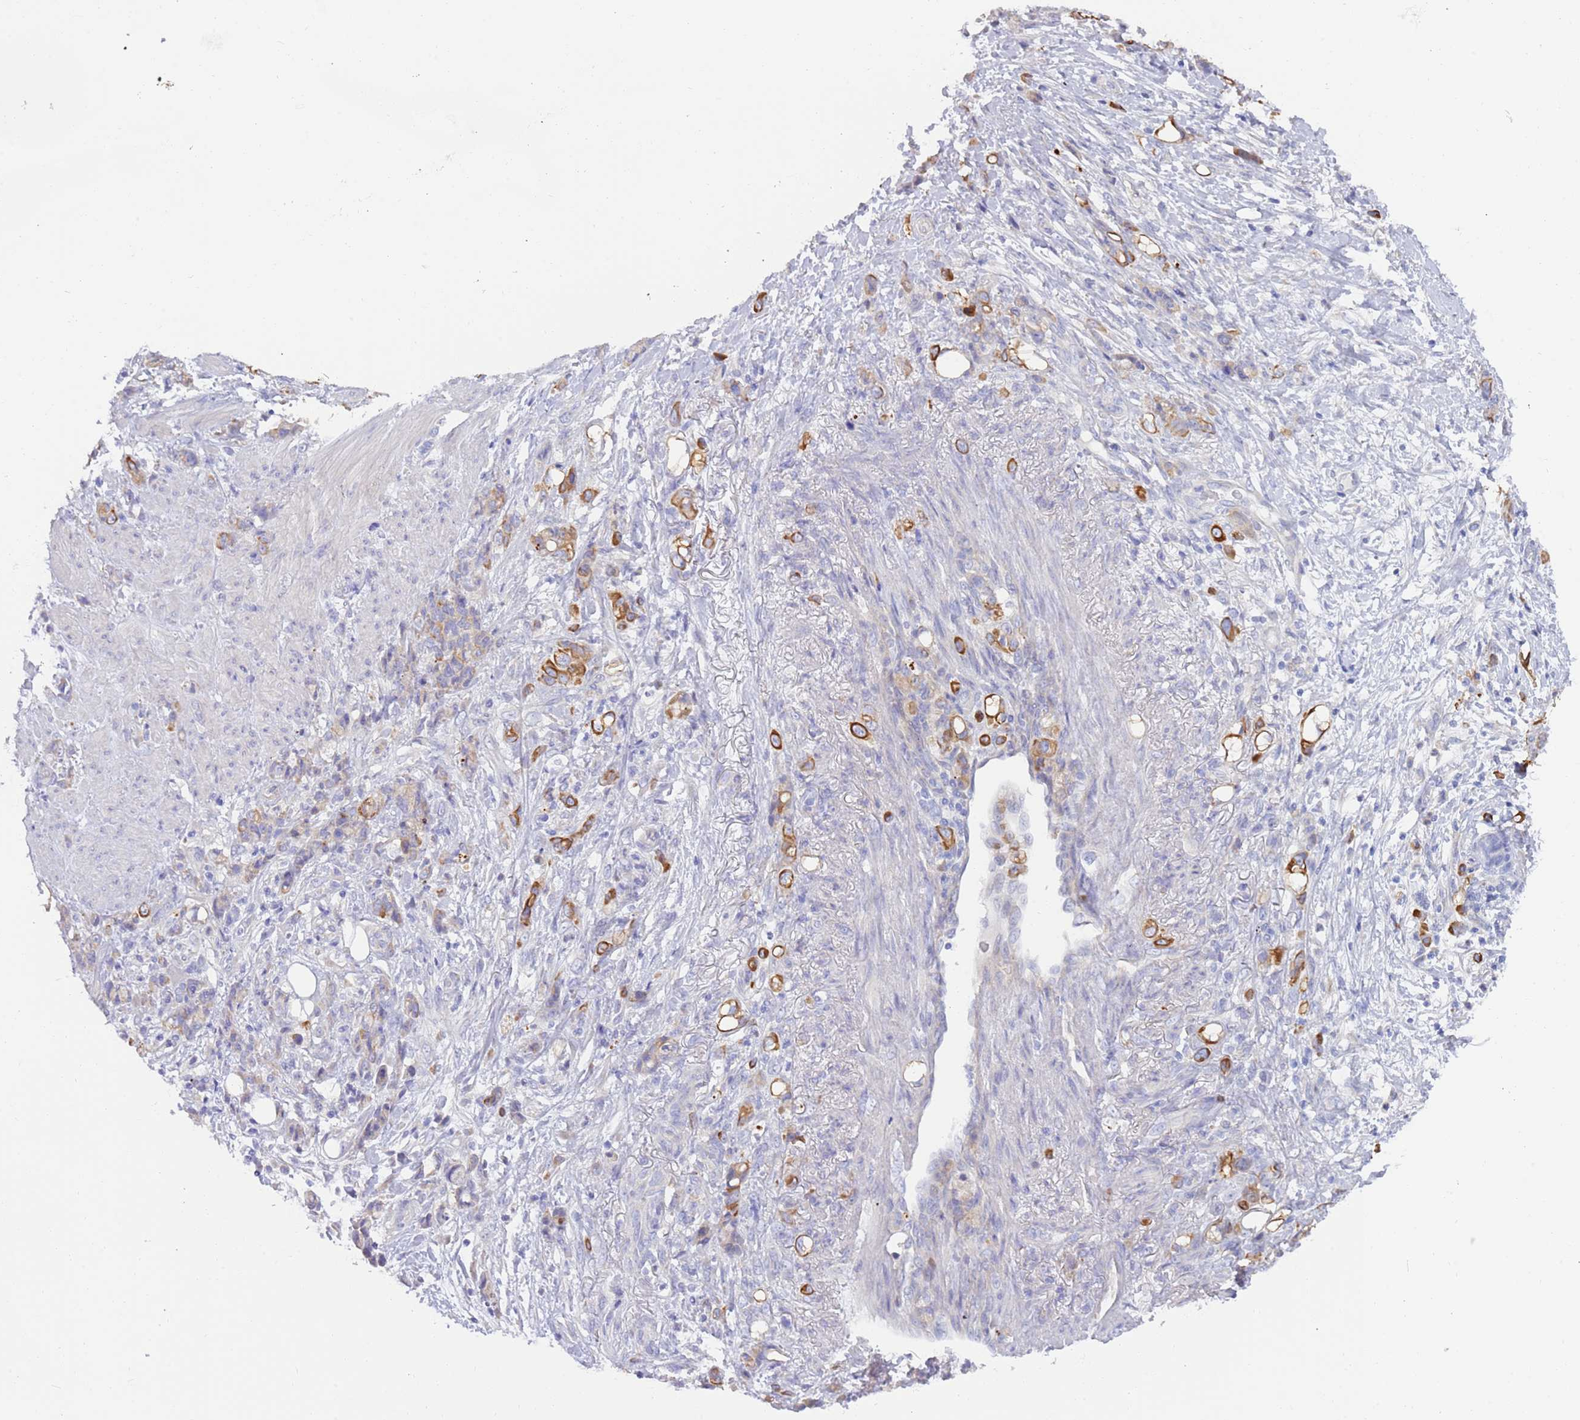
{"staining": {"intensity": "strong", "quantity": "25%-75%", "location": "cytoplasmic/membranous"}, "tissue": "stomach cancer", "cell_type": "Tumor cells", "image_type": "cancer", "snomed": [{"axis": "morphology", "description": "Normal tissue, NOS"}, {"axis": "morphology", "description": "Adenocarcinoma, NOS"}, {"axis": "topography", "description": "Stomach"}], "caption": "Immunohistochemical staining of stomach adenocarcinoma shows high levels of strong cytoplasmic/membranous protein positivity in about 25%-75% of tumor cells.", "gene": "CCDC149", "patient": {"sex": "female", "age": 79}}